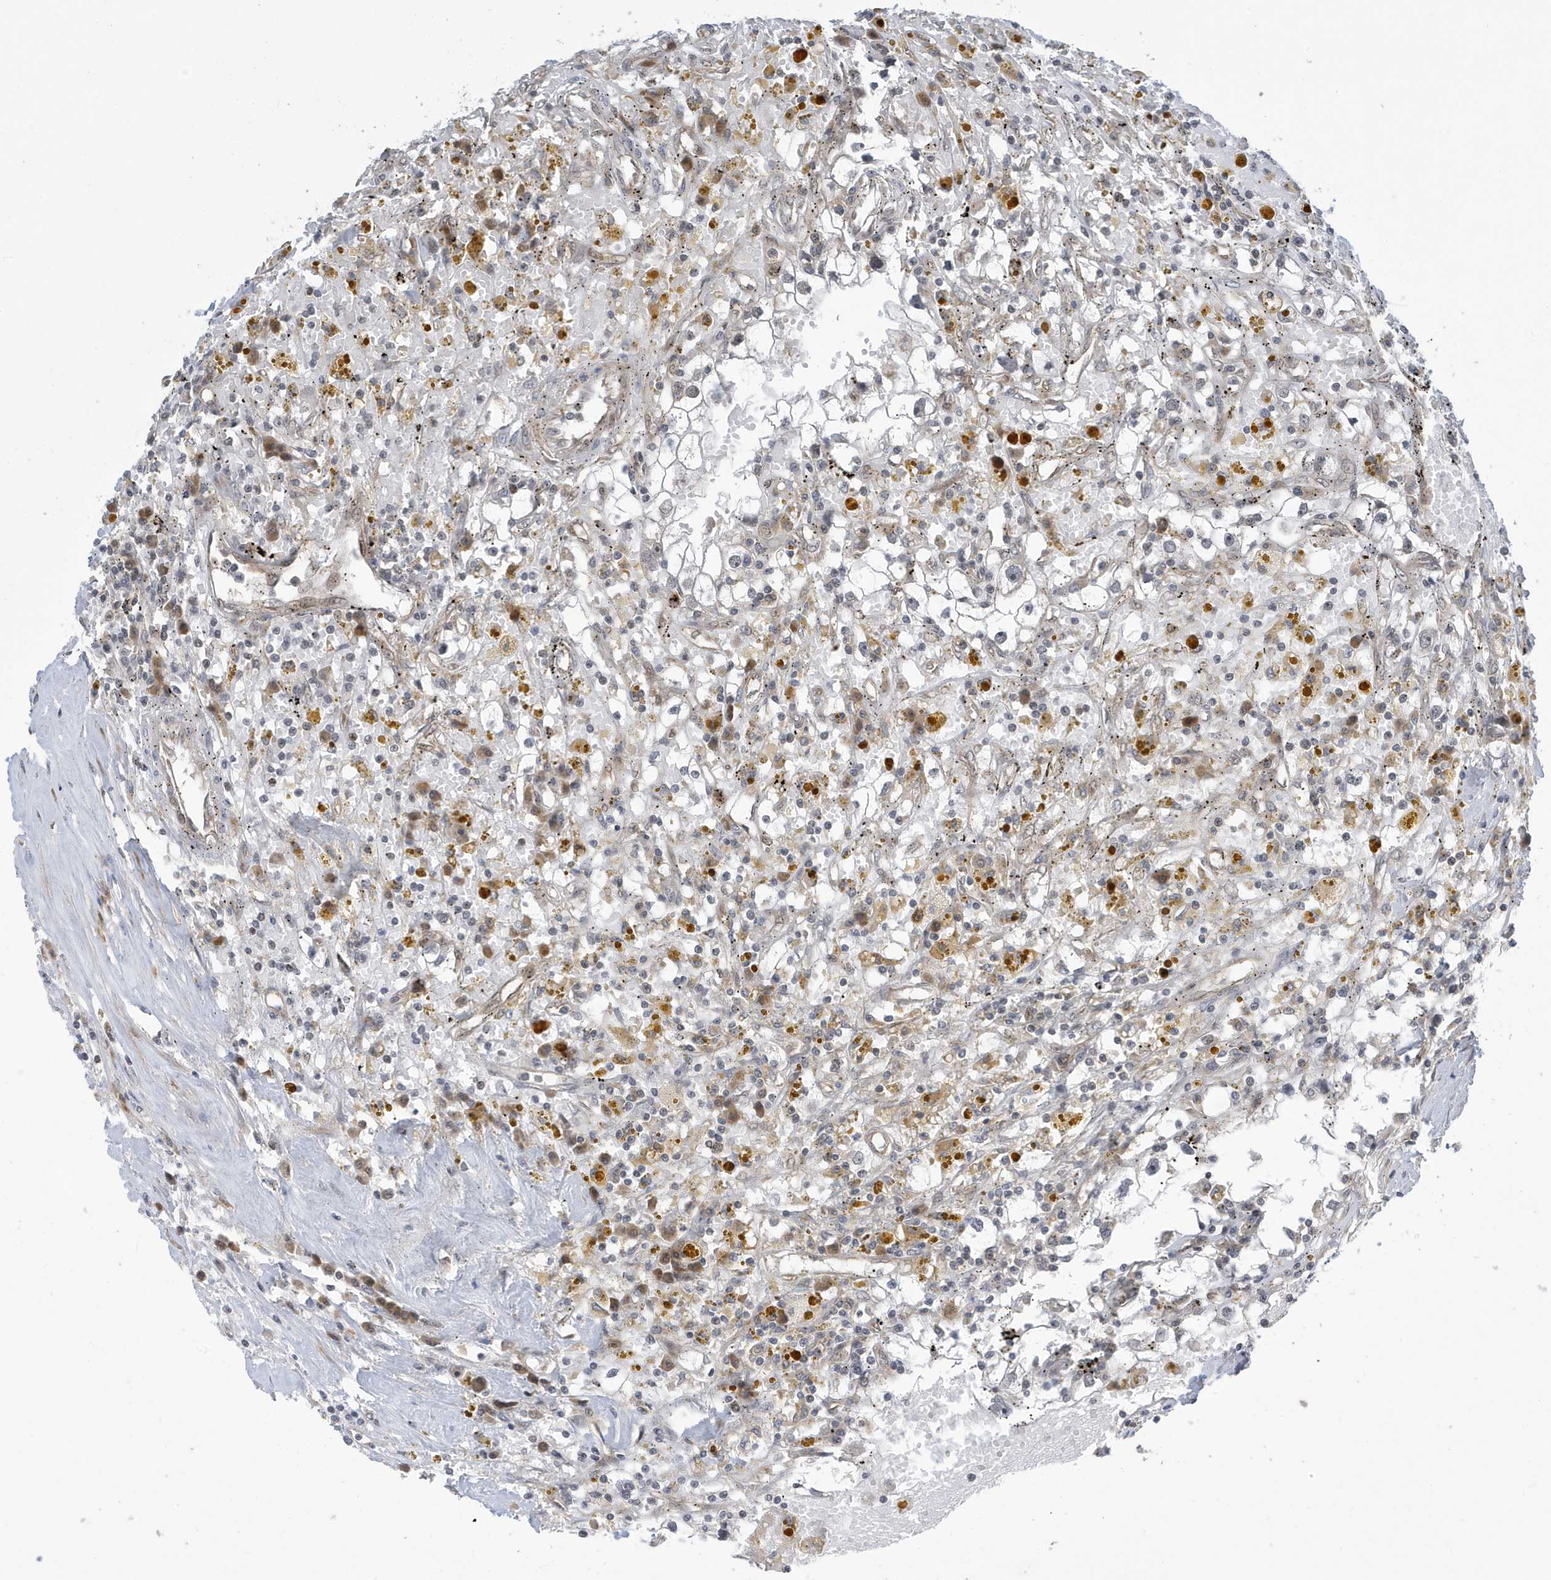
{"staining": {"intensity": "negative", "quantity": "none", "location": "none"}, "tissue": "renal cancer", "cell_type": "Tumor cells", "image_type": "cancer", "snomed": [{"axis": "morphology", "description": "Adenocarcinoma, NOS"}, {"axis": "topography", "description": "Kidney"}], "caption": "Micrograph shows no significant protein staining in tumor cells of renal adenocarcinoma.", "gene": "NCOA7", "patient": {"sex": "male", "age": 56}}